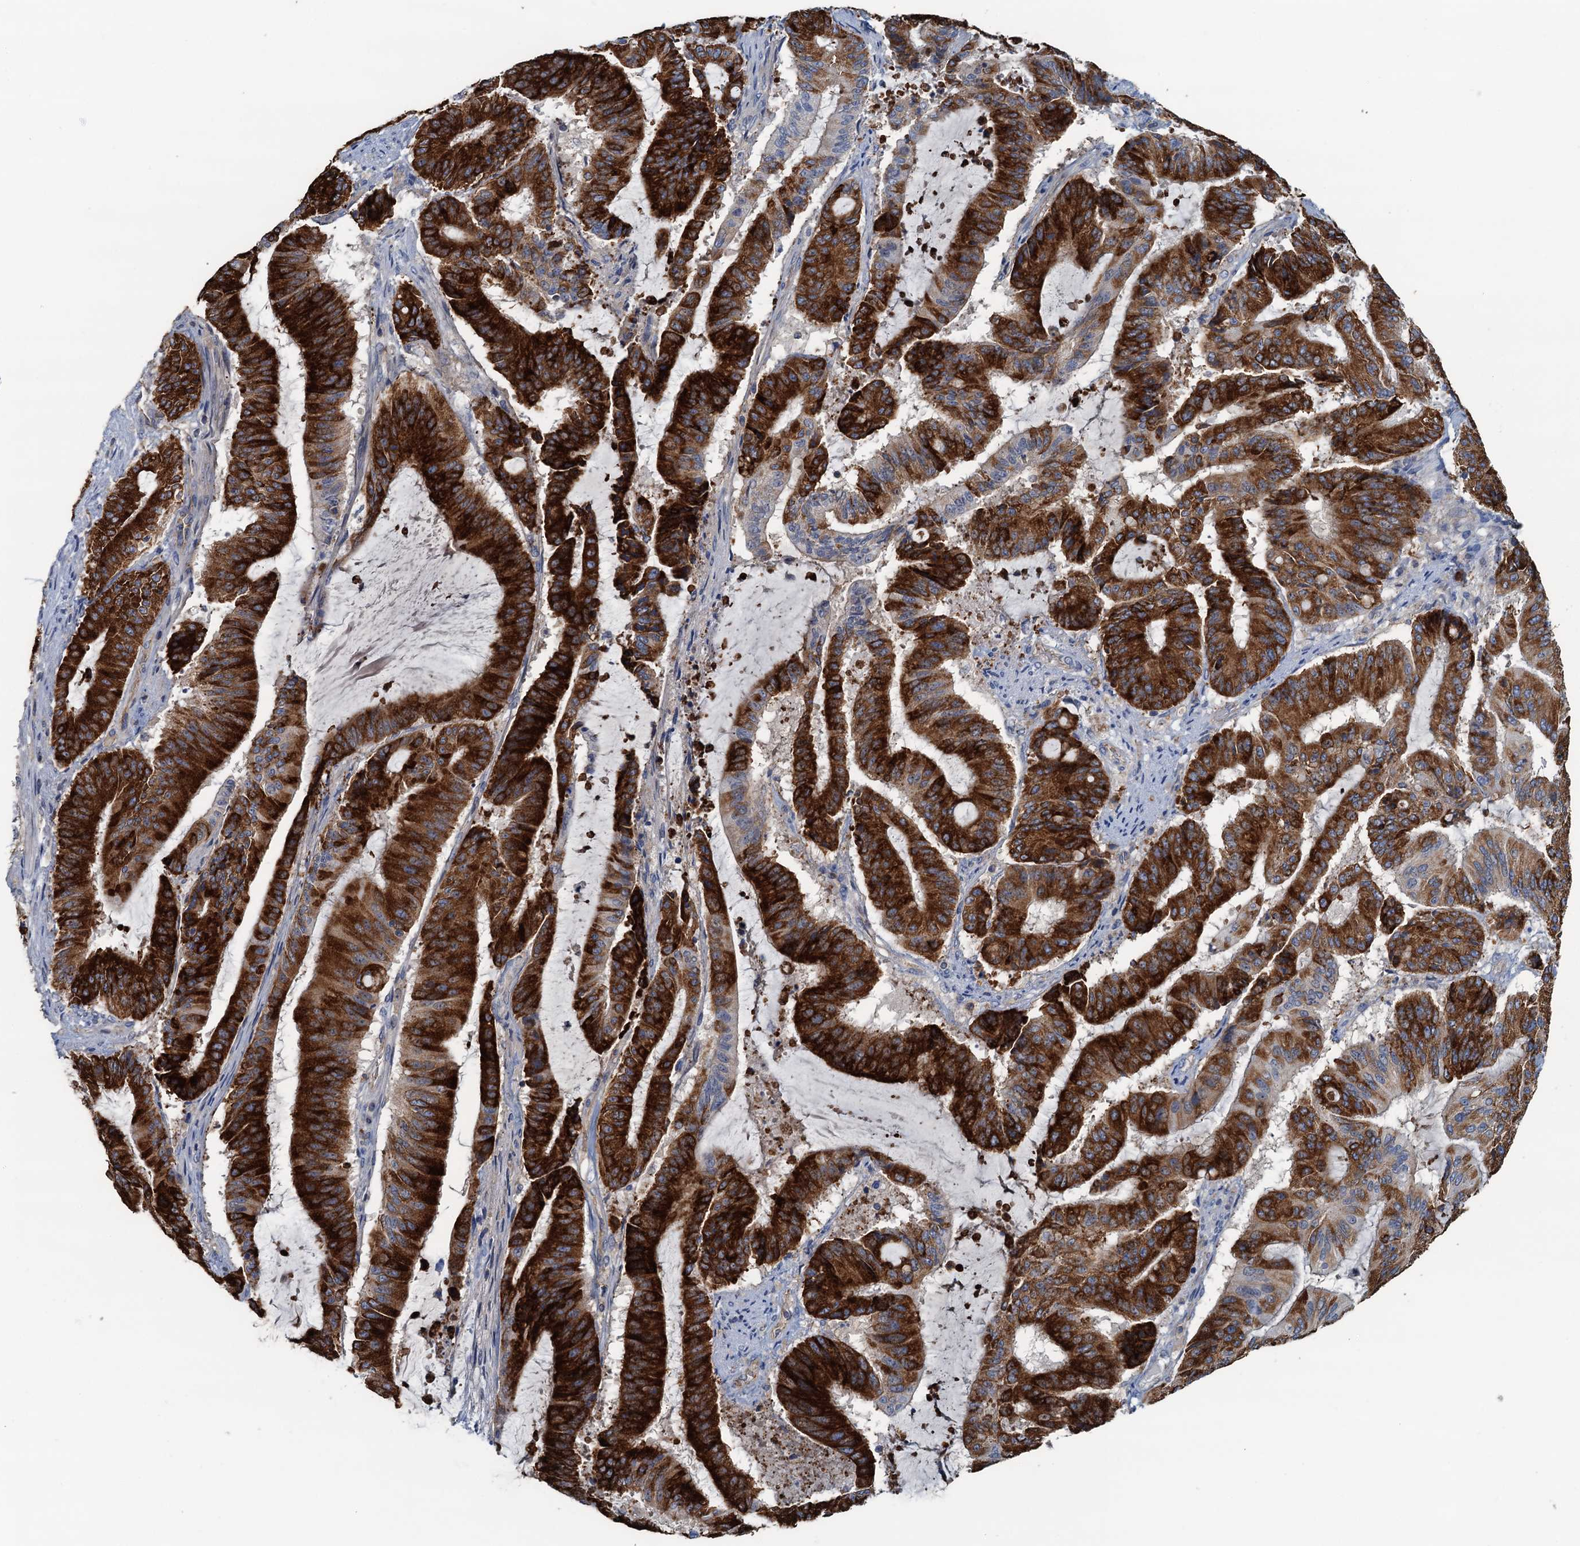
{"staining": {"intensity": "strong", "quantity": ">75%", "location": "cytoplasmic/membranous"}, "tissue": "liver cancer", "cell_type": "Tumor cells", "image_type": "cancer", "snomed": [{"axis": "morphology", "description": "Normal tissue, NOS"}, {"axis": "morphology", "description": "Cholangiocarcinoma"}, {"axis": "topography", "description": "Liver"}, {"axis": "topography", "description": "Peripheral nerve tissue"}], "caption": "DAB (3,3'-diaminobenzidine) immunohistochemical staining of liver cancer reveals strong cytoplasmic/membranous protein positivity in approximately >75% of tumor cells. (brown staining indicates protein expression, while blue staining denotes nuclei).", "gene": "THAP10", "patient": {"sex": "female", "age": 73}}